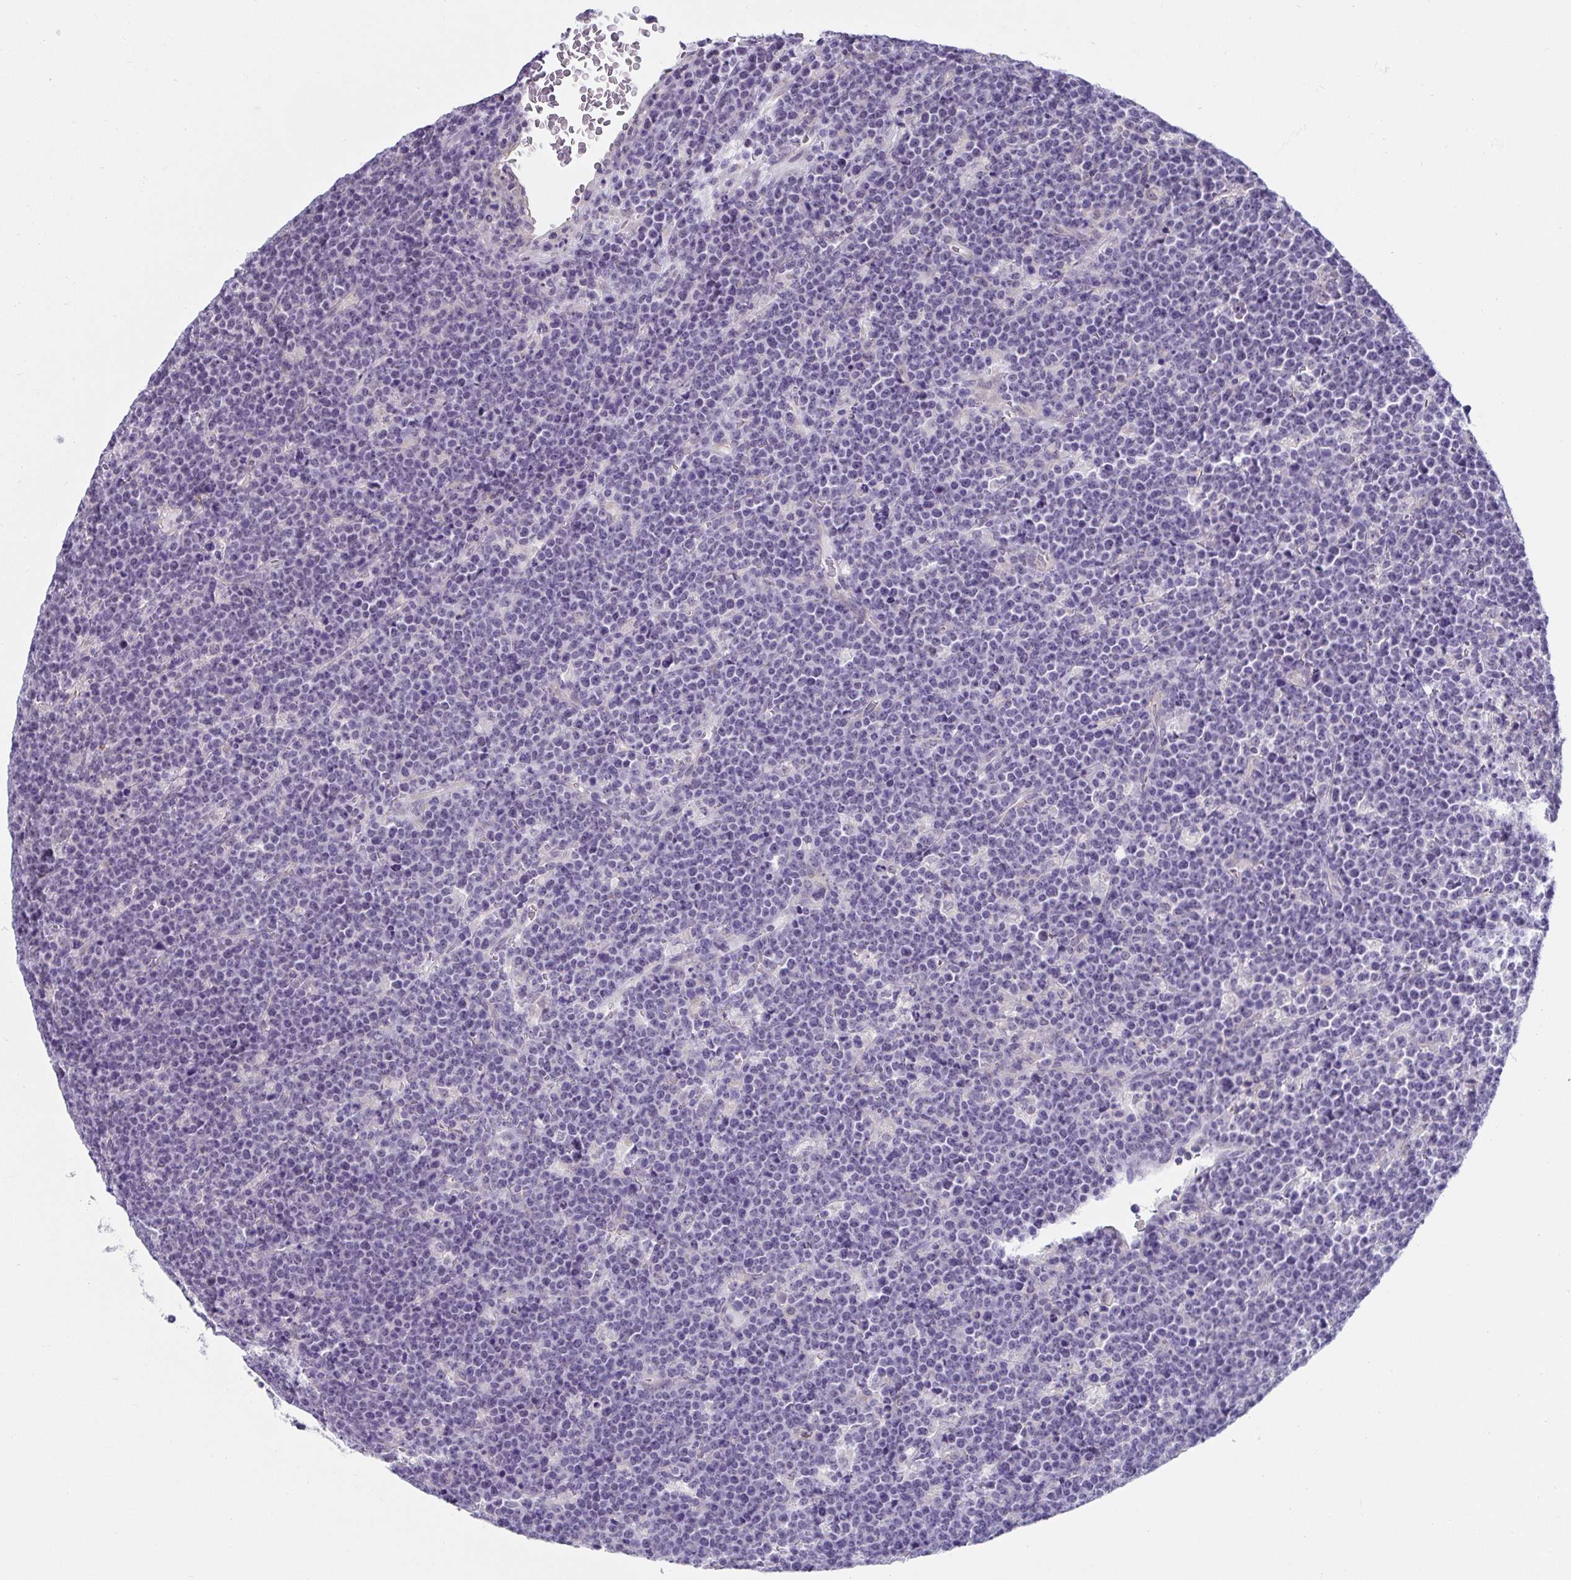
{"staining": {"intensity": "negative", "quantity": "none", "location": "none"}, "tissue": "lymphoma", "cell_type": "Tumor cells", "image_type": "cancer", "snomed": [{"axis": "morphology", "description": "Malignant lymphoma, non-Hodgkin's type, High grade"}, {"axis": "topography", "description": "Ovary"}], "caption": "Immunohistochemistry micrograph of malignant lymphoma, non-Hodgkin's type (high-grade) stained for a protein (brown), which displays no positivity in tumor cells.", "gene": "CXCR1", "patient": {"sex": "female", "age": 56}}